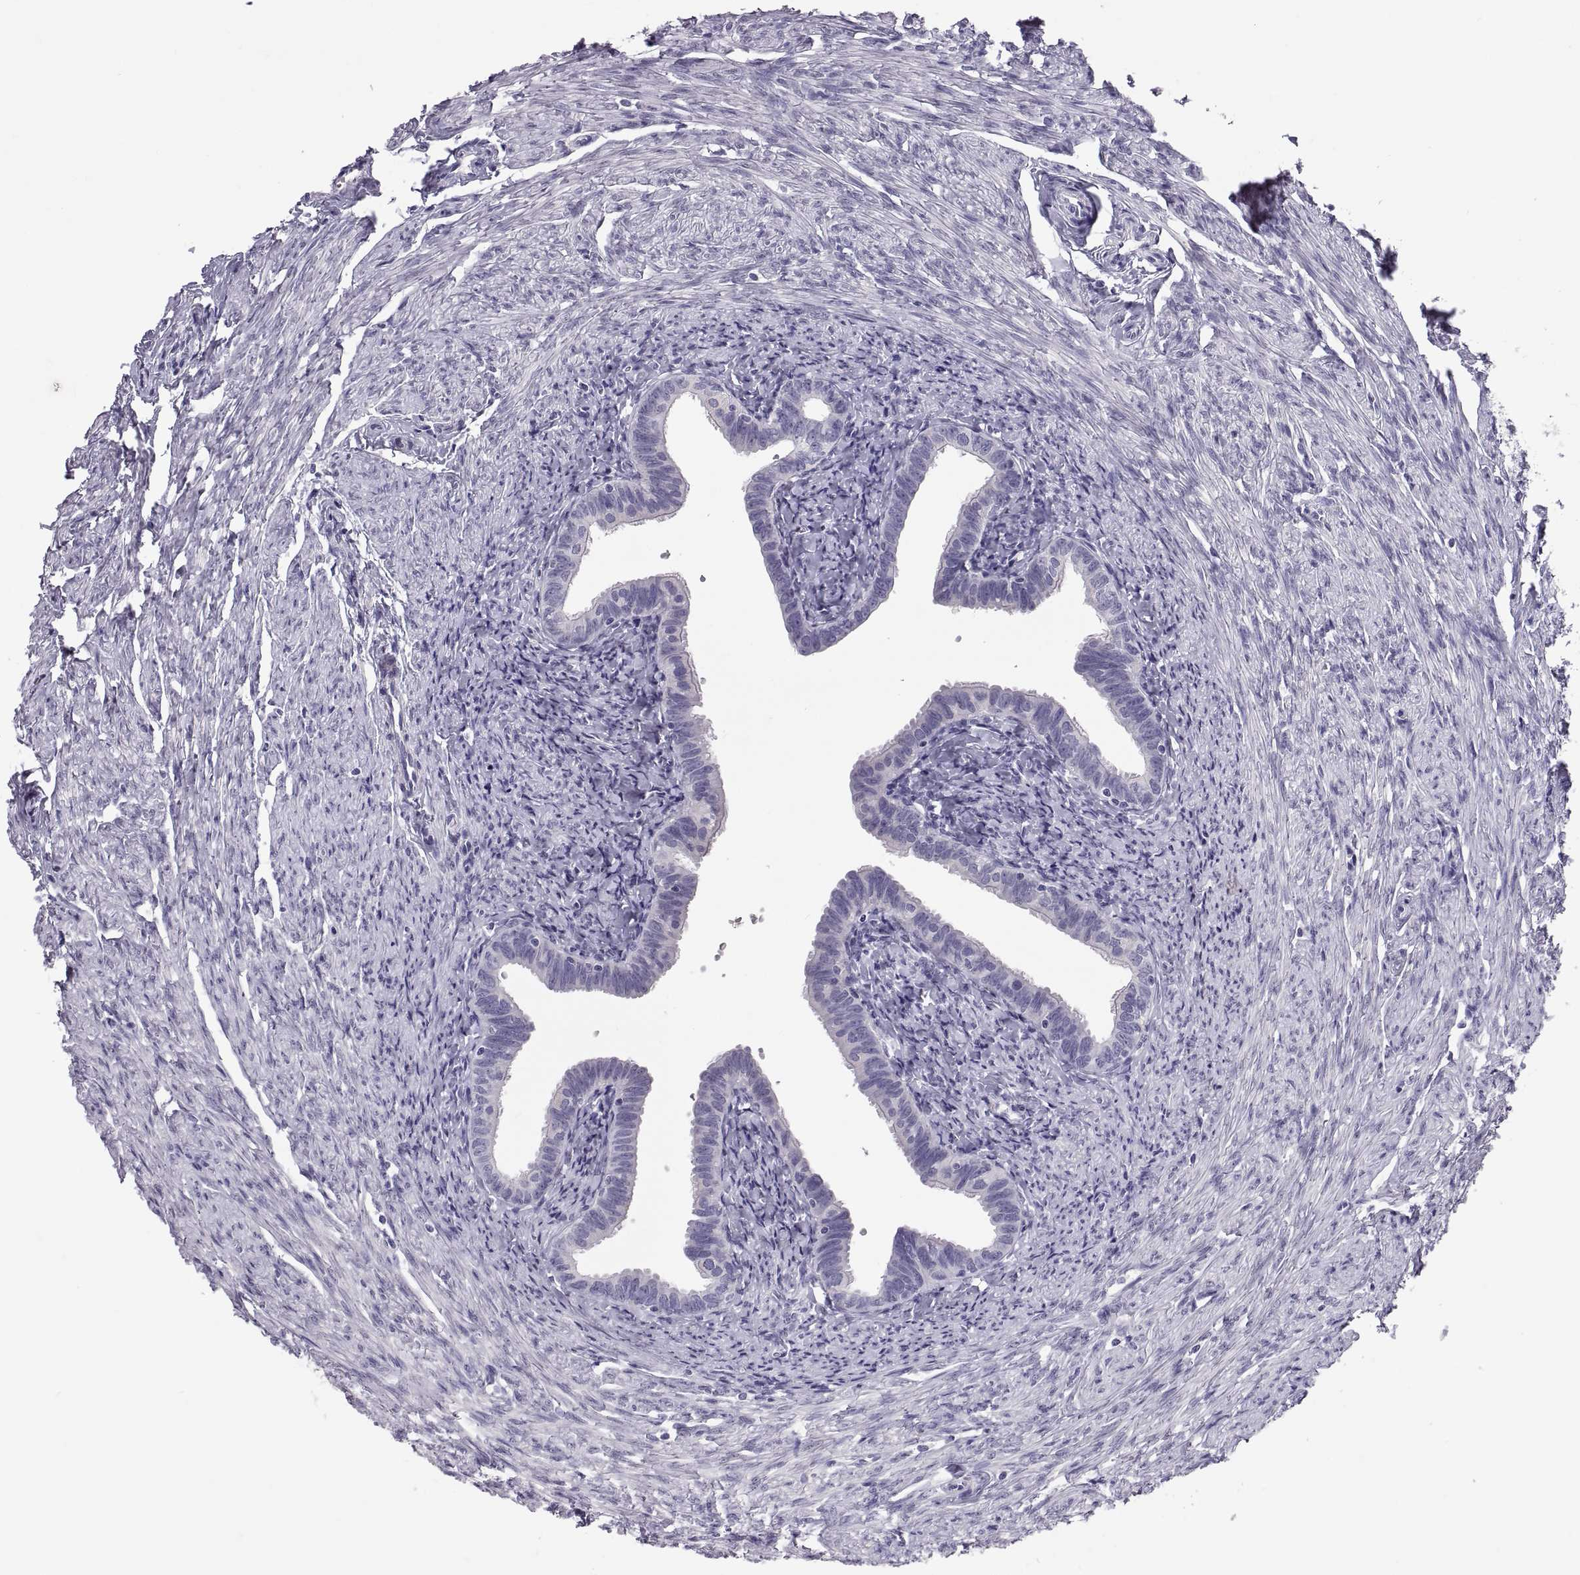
{"staining": {"intensity": "negative", "quantity": "none", "location": "none"}, "tissue": "fallopian tube", "cell_type": "Glandular cells", "image_type": "normal", "snomed": [{"axis": "morphology", "description": "Normal tissue, NOS"}, {"axis": "topography", "description": "Fallopian tube"}, {"axis": "topography", "description": "Ovary"}], "caption": "Glandular cells are negative for brown protein staining in normal fallopian tube. (Brightfield microscopy of DAB immunohistochemistry at high magnification).", "gene": "PTN", "patient": {"sex": "female", "age": 57}}